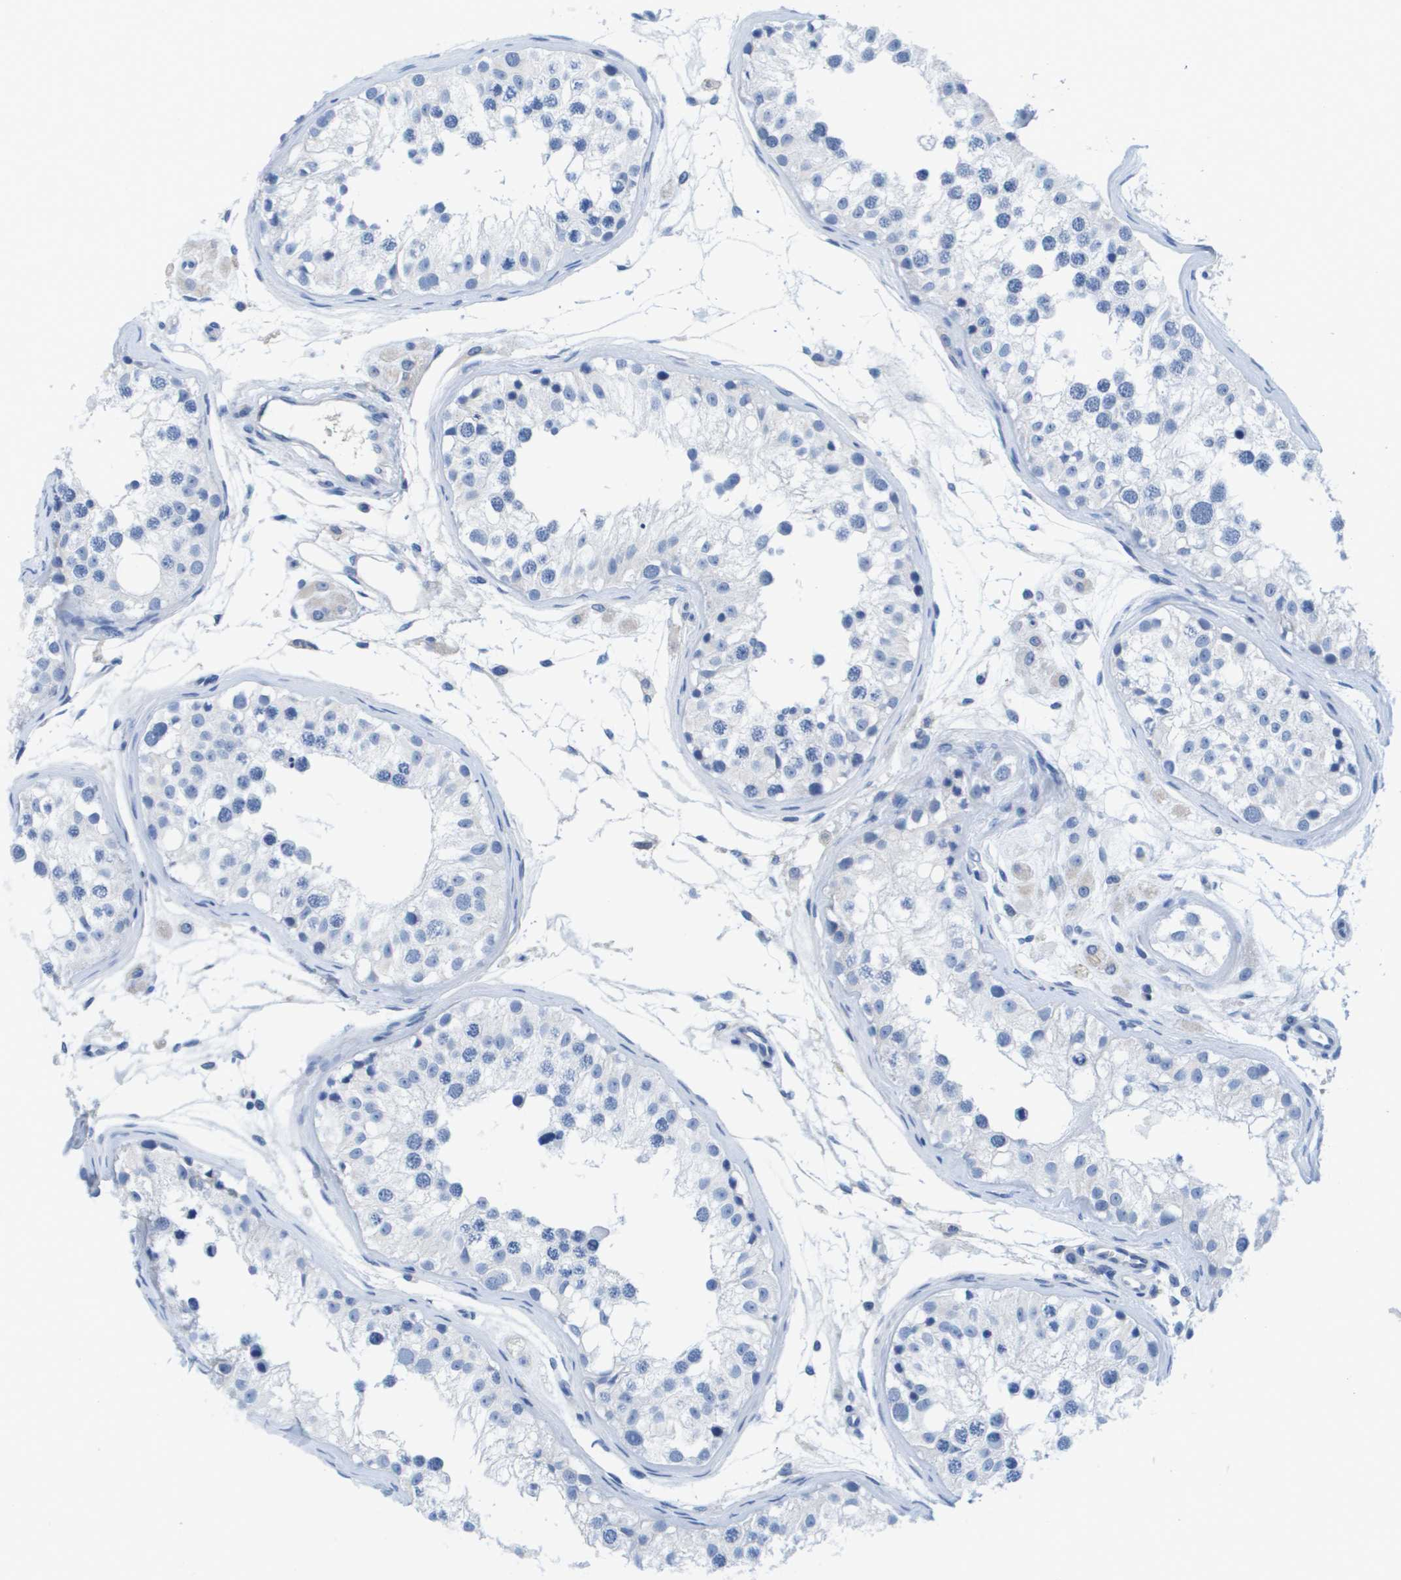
{"staining": {"intensity": "negative", "quantity": "none", "location": "none"}, "tissue": "testis", "cell_type": "Cells in seminiferous ducts", "image_type": "normal", "snomed": [{"axis": "morphology", "description": "Normal tissue, NOS"}, {"axis": "morphology", "description": "Adenocarcinoma, metastatic, NOS"}, {"axis": "topography", "description": "Testis"}], "caption": "Immunohistochemistry histopathology image of unremarkable testis: human testis stained with DAB (3,3'-diaminobenzidine) displays no significant protein positivity in cells in seminiferous ducts.", "gene": "APOA1", "patient": {"sex": "male", "age": 26}}